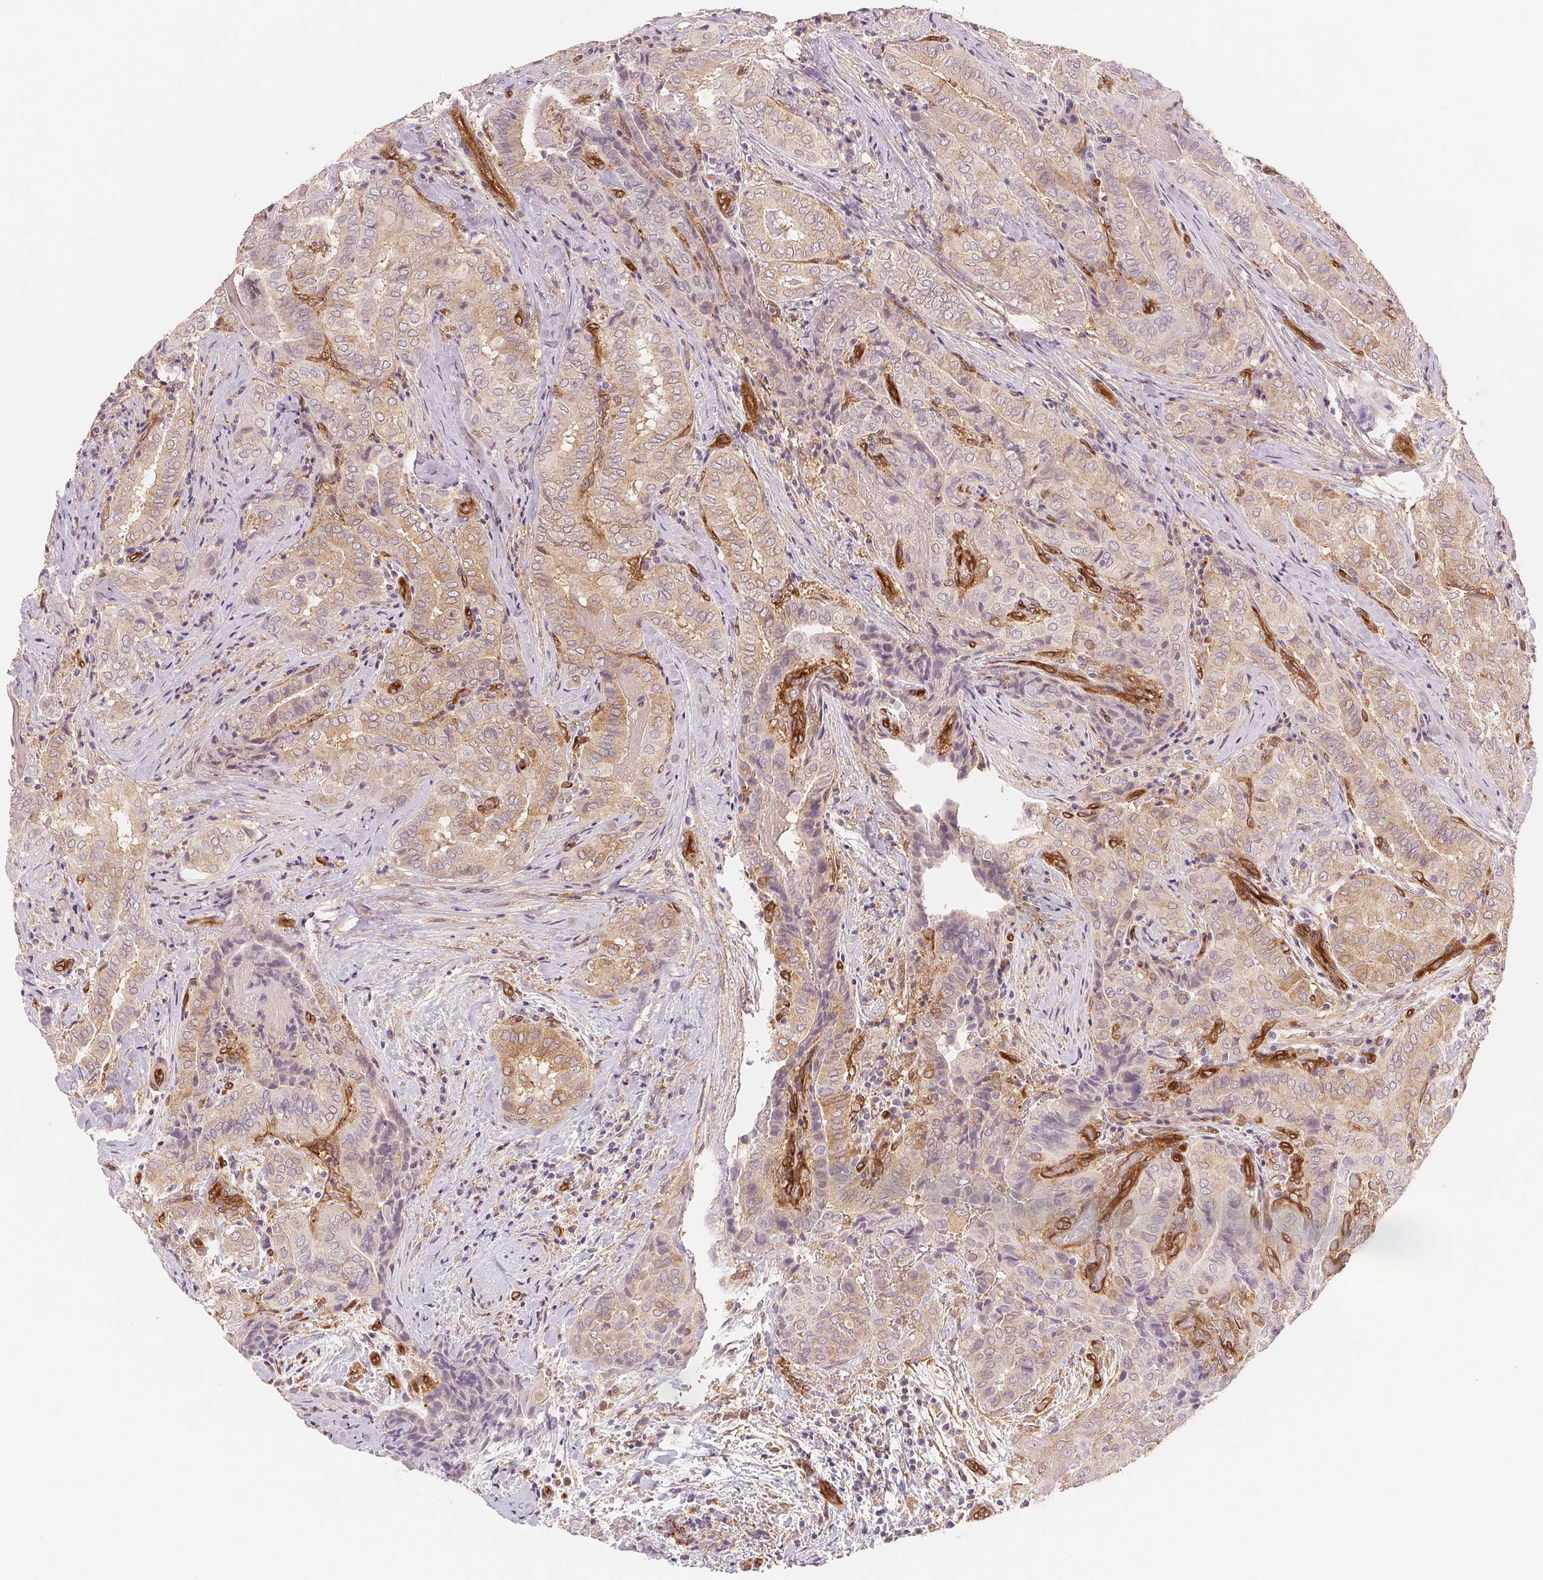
{"staining": {"intensity": "weak", "quantity": "25%-75%", "location": "cytoplasmic/membranous"}, "tissue": "thyroid cancer", "cell_type": "Tumor cells", "image_type": "cancer", "snomed": [{"axis": "morphology", "description": "Papillary adenocarcinoma, NOS"}, {"axis": "topography", "description": "Thyroid gland"}], "caption": "There is low levels of weak cytoplasmic/membranous expression in tumor cells of thyroid papillary adenocarcinoma, as demonstrated by immunohistochemical staining (brown color).", "gene": "DIAPH2", "patient": {"sex": "female", "age": 61}}